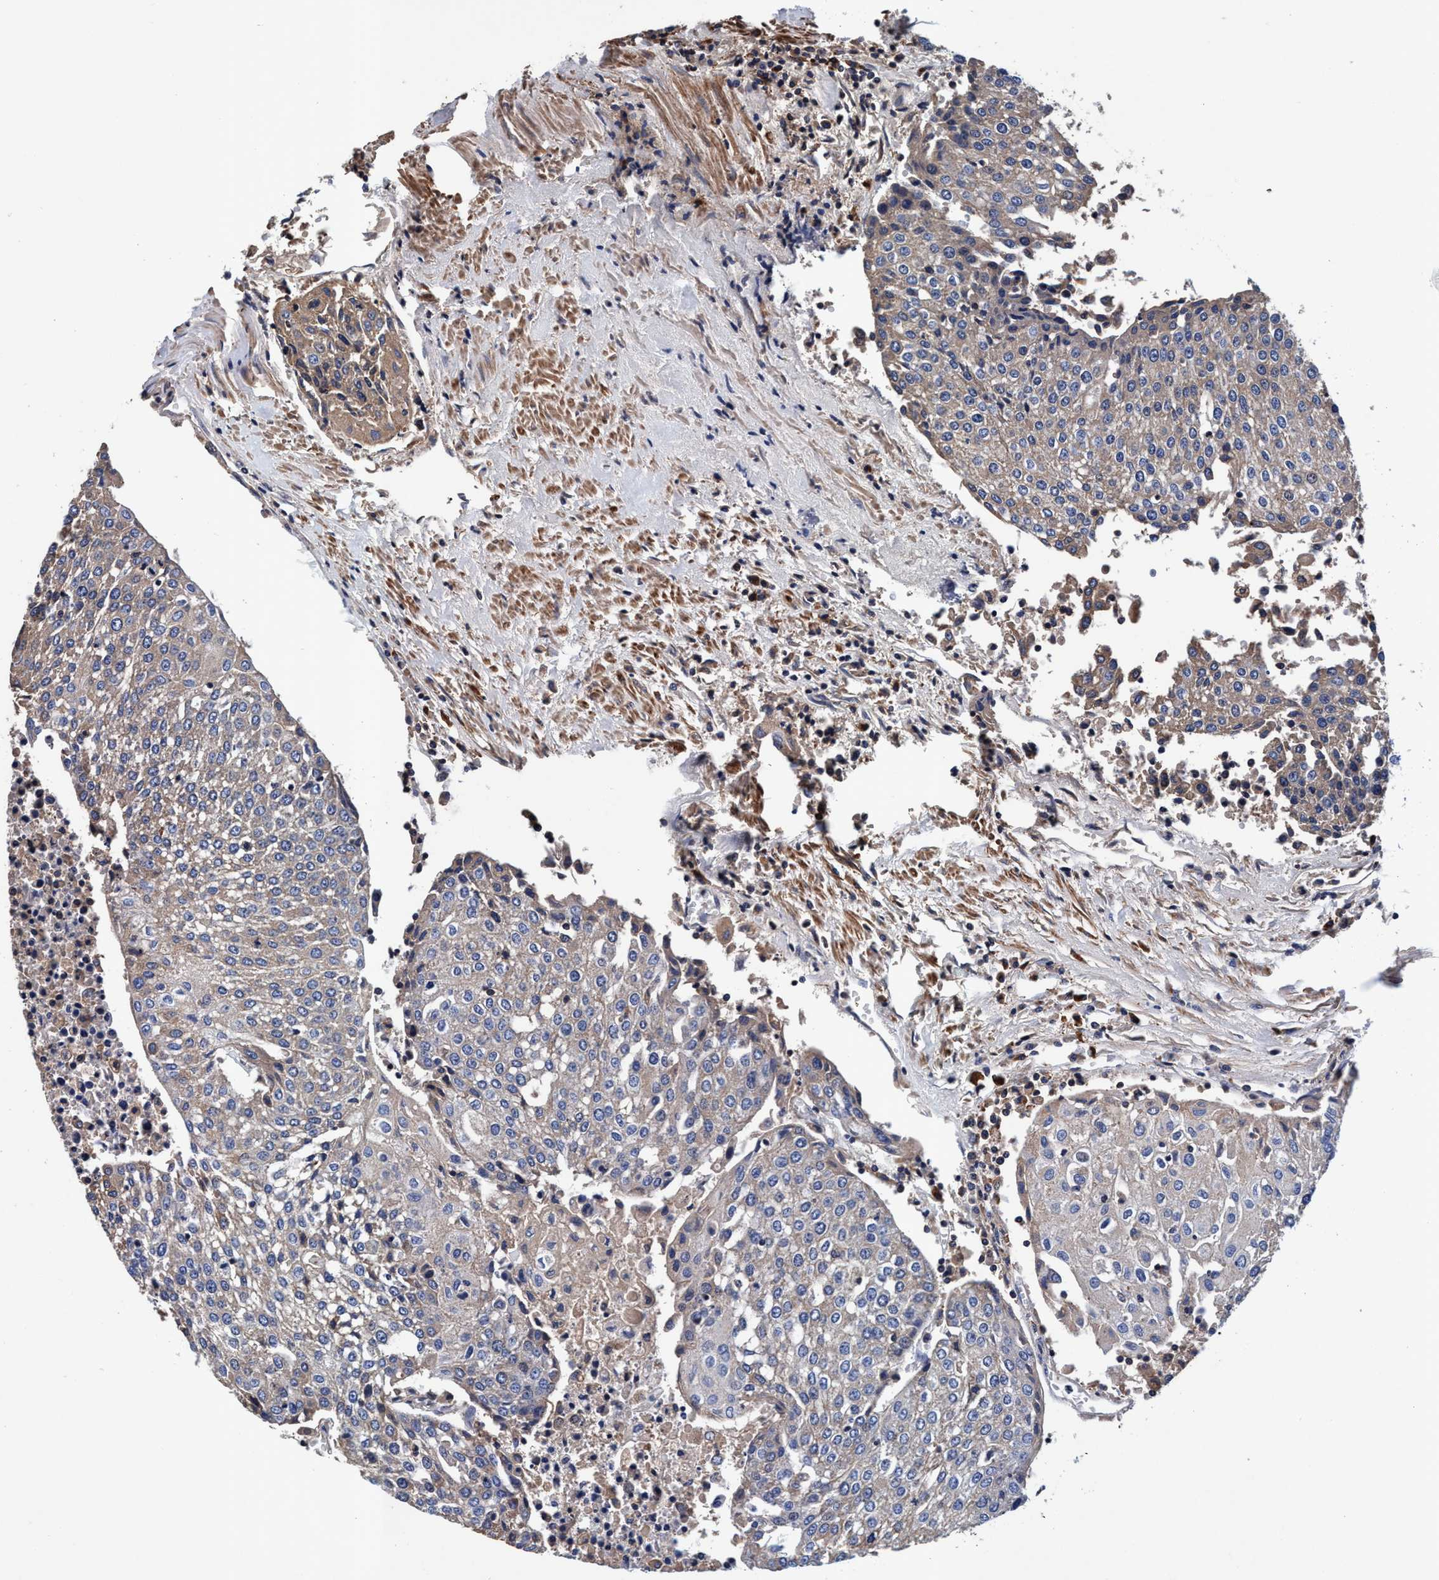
{"staining": {"intensity": "weak", "quantity": ">75%", "location": "cytoplasmic/membranous"}, "tissue": "urothelial cancer", "cell_type": "Tumor cells", "image_type": "cancer", "snomed": [{"axis": "morphology", "description": "Urothelial carcinoma, High grade"}, {"axis": "topography", "description": "Urinary bladder"}], "caption": "DAB (3,3'-diaminobenzidine) immunohistochemical staining of human urothelial cancer displays weak cytoplasmic/membranous protein staining in about >75% of tumor cells.", "gene": "RNF208", "patient": {"sex": "female", "age": 85}}